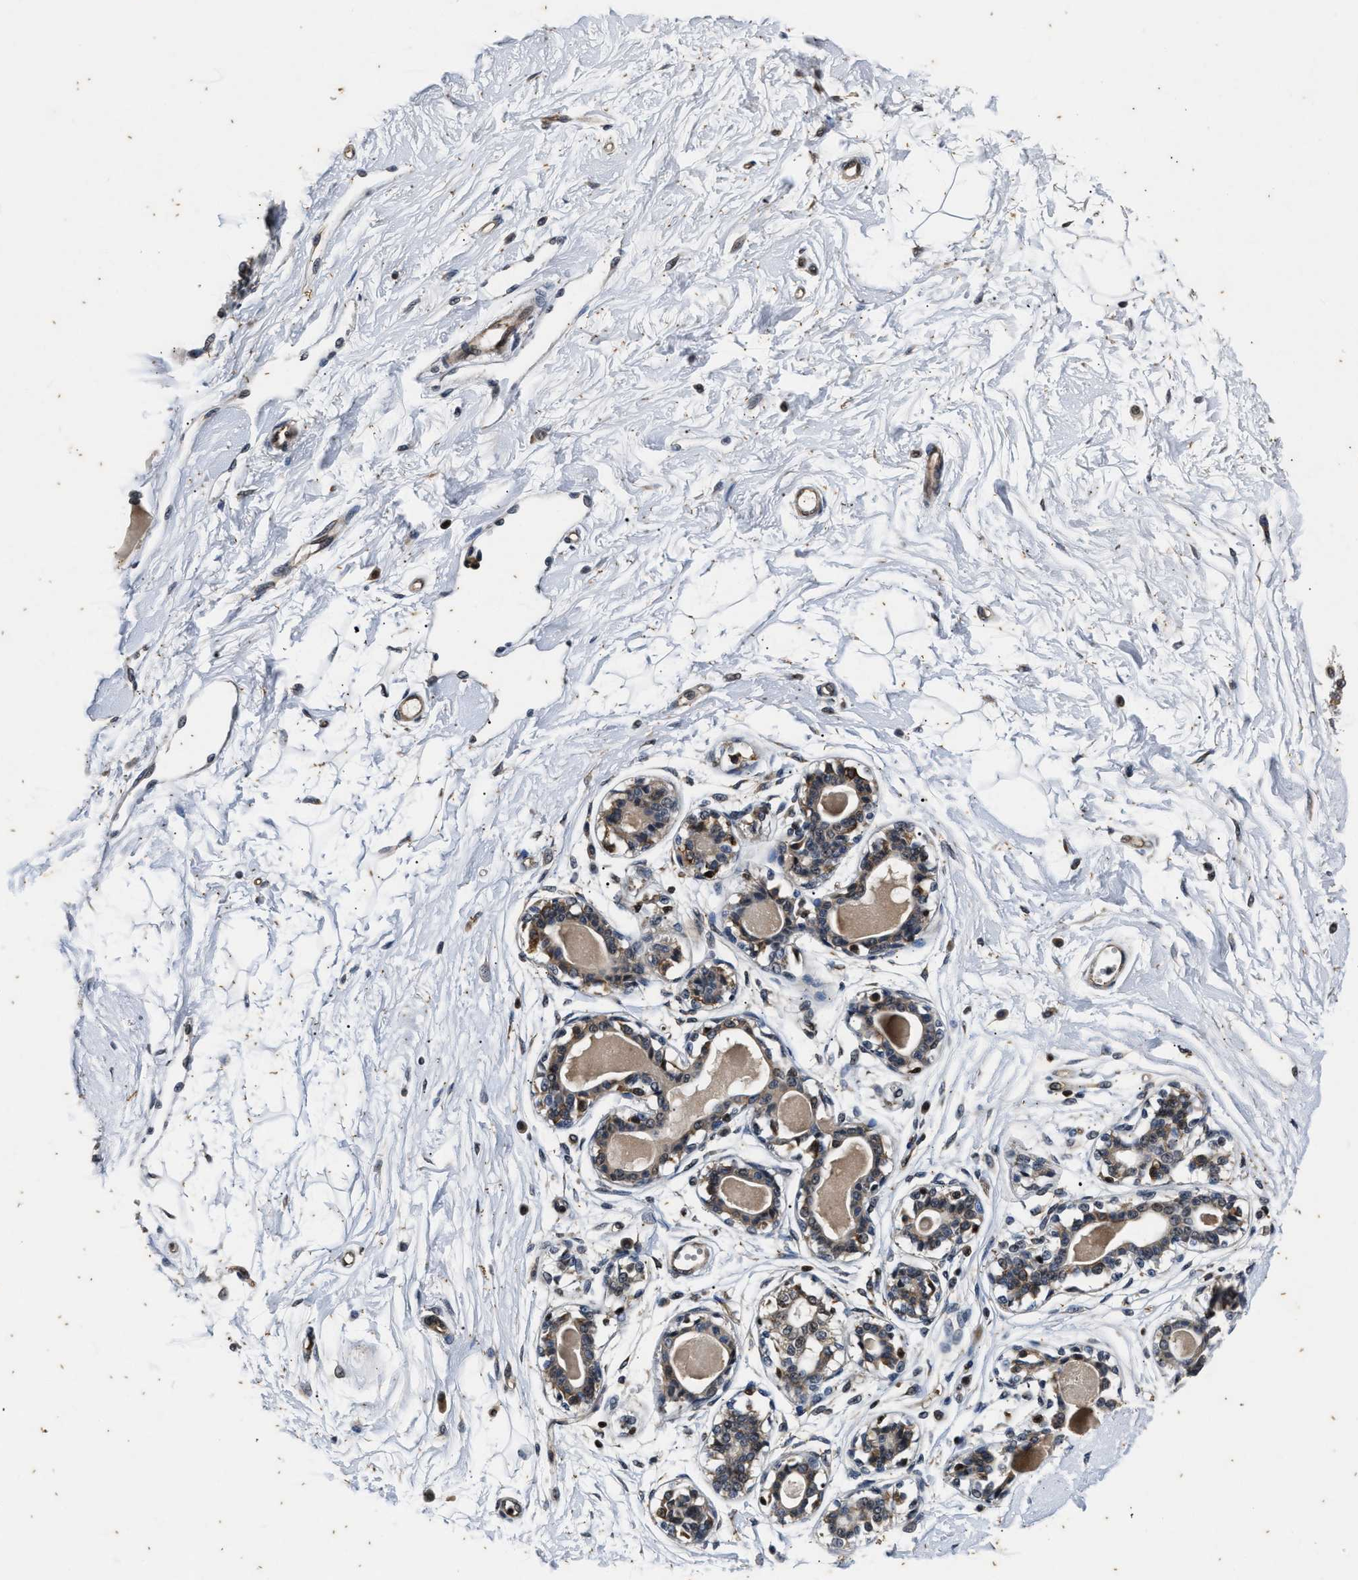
{"staining": {"intensity": "negative", "quantity": "none", "location": "none"}, "tissue": "breast", "cell_type": "Adipocytes", "image_type": "normal", "snomed": [{"axis": "morphology", "description": "Normal tissue, NOS"}, {"axis": "topography", "description": "Breast"}], "caption": "Photomicrograph shows no significant protein positivity in adipocytes of unremarkable breast. (Immunohistochemistry, brightfield microscopy, high magnification).", "gene": "PTPN7", "patient": {"sex": "female", "age": 45}}